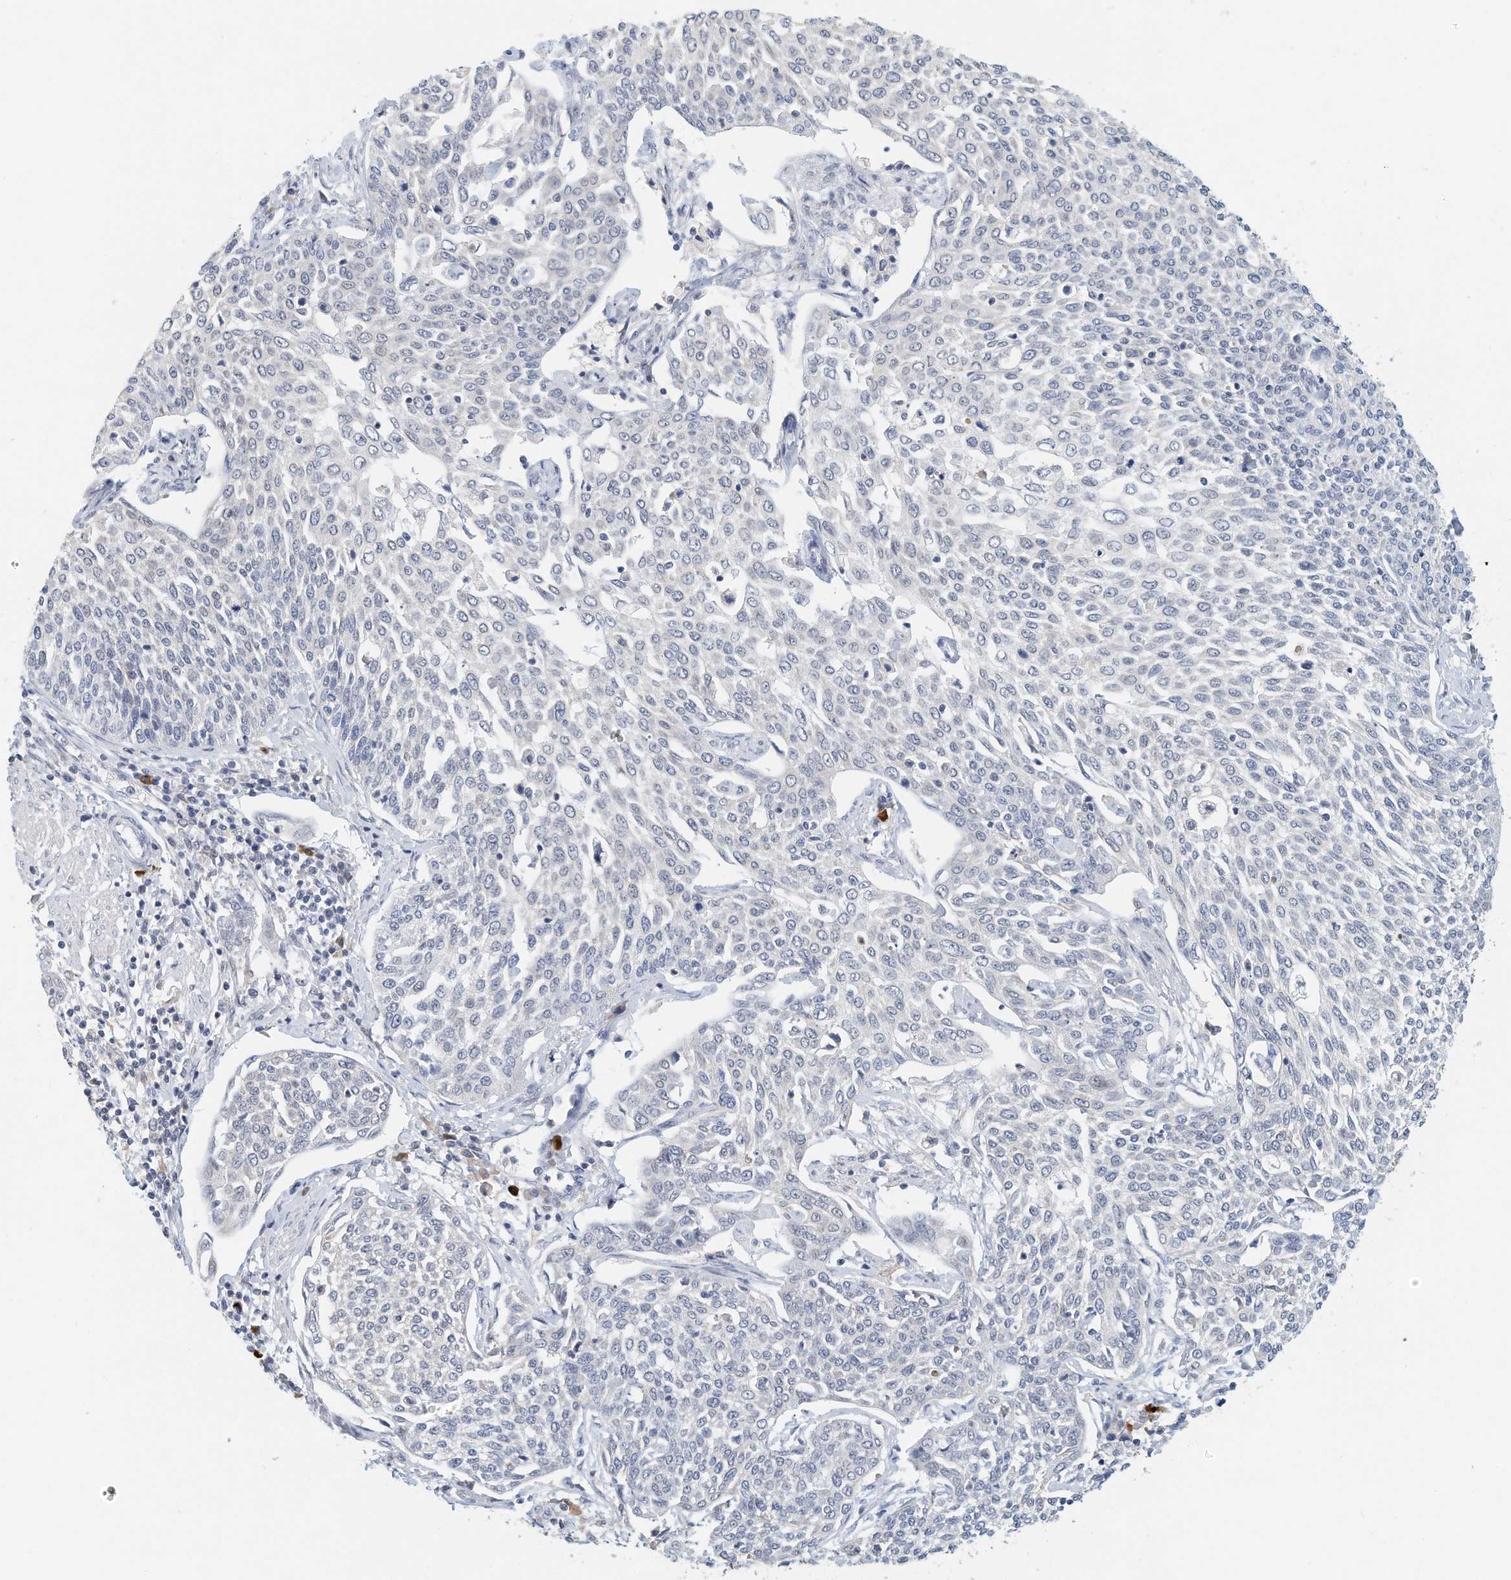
{"staining": {"intensity": "negative", "quantity": "none", "location": "none"}, "tissue": "cervical cancer", "cell_type": "Tumor cells", "image_type": "cancer", "snomed": [{"axis": "morphology", "description": "Squamous cell carcinoma, NOS"}, {"axis": "topography", "description": "Cervix"}], "caption": "Tumor cells show no significant expression in squamous cell carcinoma (cervical). Brightfield microscopy of IHC stained with DAB (3,3'-diaminobenzidine) (brown) and hematoxylin (blue), captured at high magnification.", "gene": "MICAL1", "patient": {"sex": "female", "age": 34}}